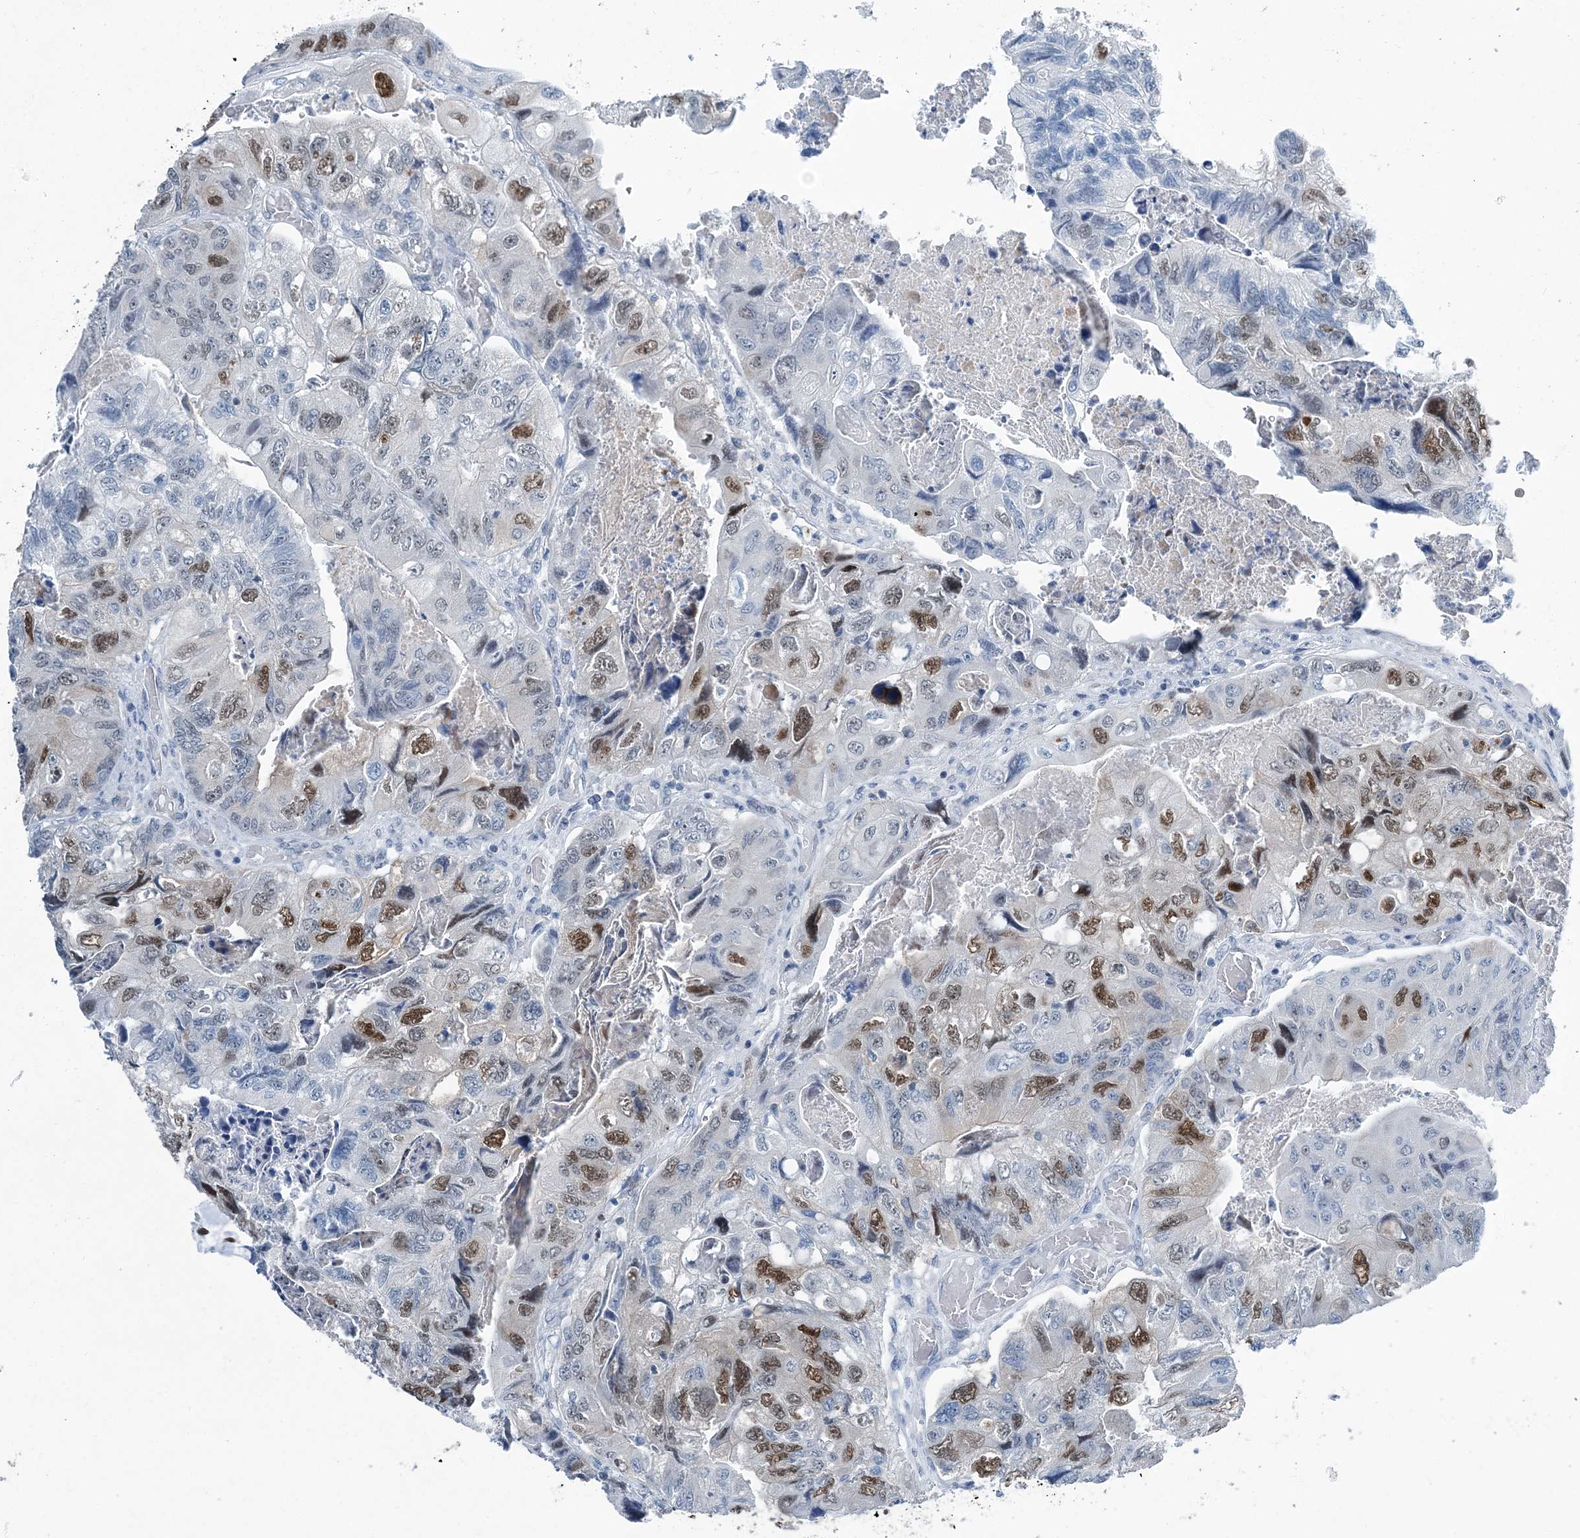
{"staining": {"intensity": "moderate", "quantity": "<25%", "location": "nuclear"}, "tissue": "colorectal cancer", "cell_type": "Tumor cells", "image_type": "cancer", "snomed": [{"axis": "morphology", "description": "Adenocarcinoma, NOS"}, {"axis": "topography", "description": "Rectum"}], "caption": "A histopathology image showing moderate nuclear expression in about <25% of tumor cells in colorectal cancer, as visualized by brown immunohistochemical staining.", "gene": "HAT1", "patient": {"sex": "male", "age": 63}}